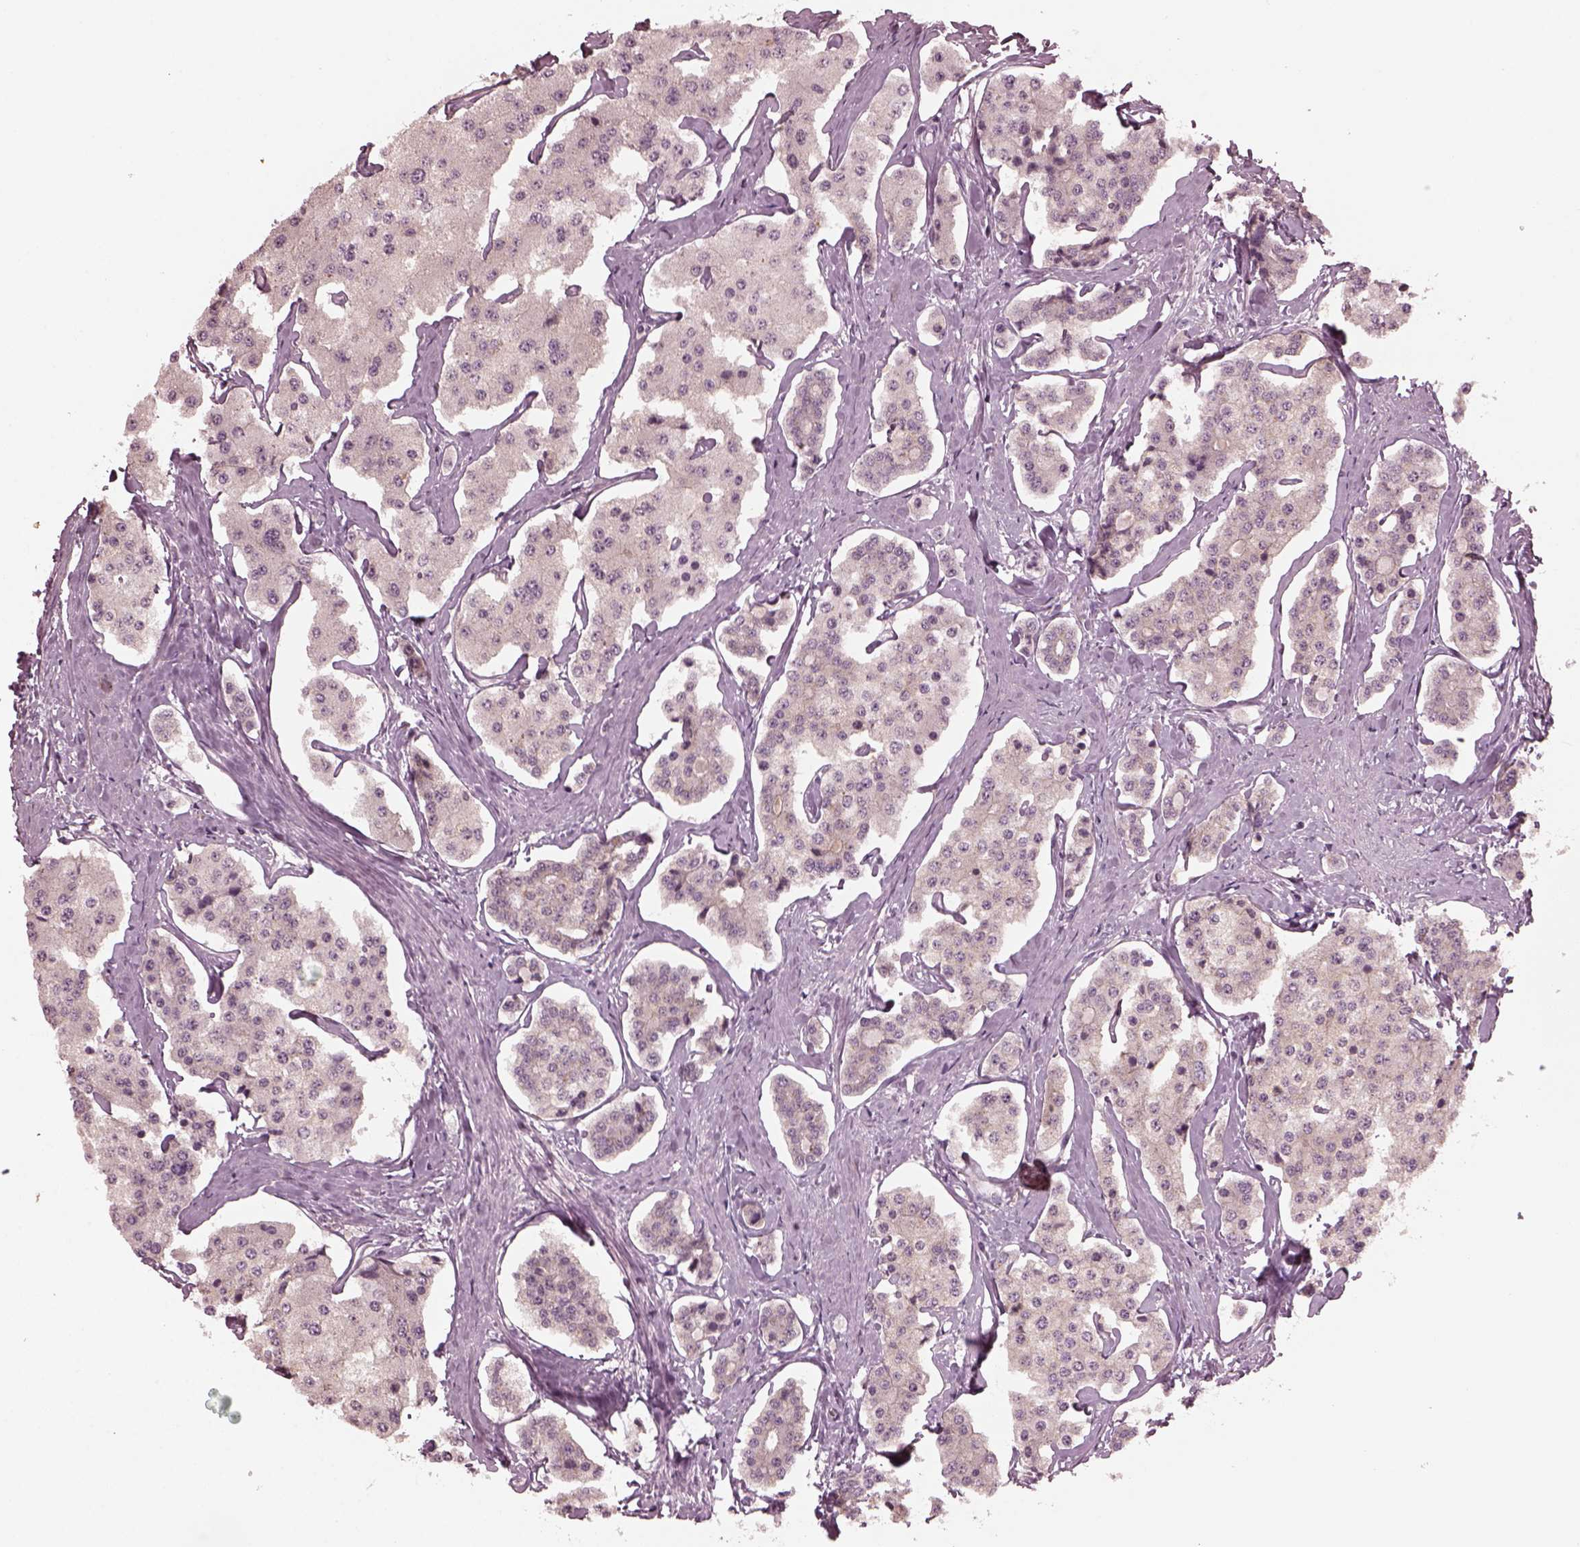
{"staining": {"intensity": "negative", "quantity": "none", "location": "none"}, "tissue": "carcinoid", "cell_type": "Tumor cells", "image_type": "cancer", "snomed": [{"axis": "morphology", "description": "Carcinoid, malignant, NOS"}, {"axis": "topography", "description": "Small intestine"}], "caption": "Immunohistochemistry of carcinoid displays no expression in tumor cells.", "gene": "RGS7", "patient": {"sex": "female", "age": 65}}